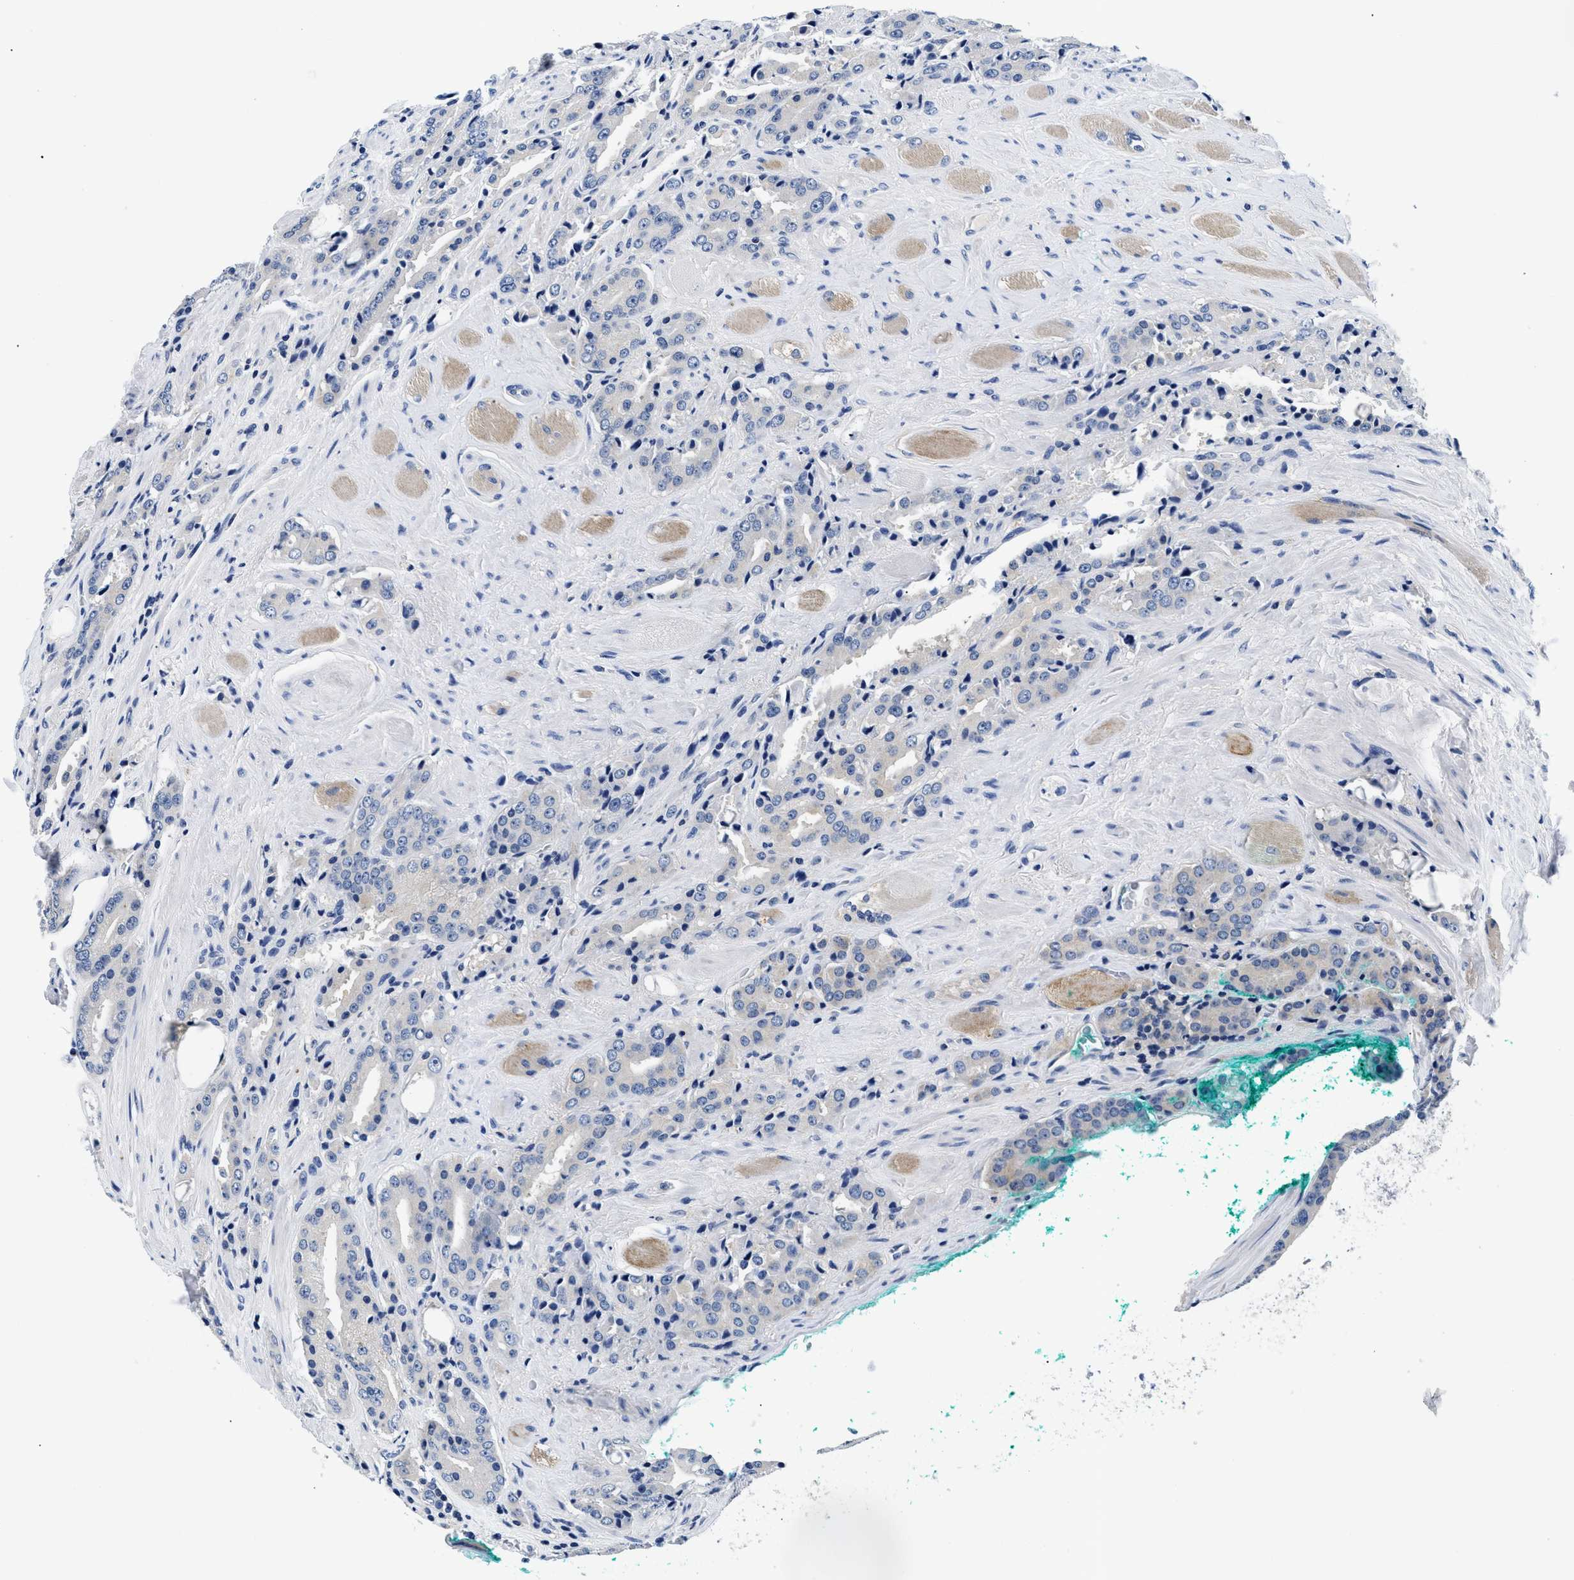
{"staining": {"intensity": "negative", "quantity": "none", "location": "none"}, "tissue": "prostate cancer", "cell_type": "Tumor cells", "image_type": "cancer", "snomed": [{"axis": "morphology", "description": "Adenocarcinoma, High grade"}, {"axis": "topography", "description": "Prostate"}], "caption": "Immunohistochemistry (IHC) histopathology image of human adenocarcinoma (high-grade) (prostate) stained for a protein (brown), which reveals no positivity in tumor cells. (DAB immunohistochemistry (IHC), high magnification).", "gene": "MEA1", "patient": {"sex": "male", "age": 71}}